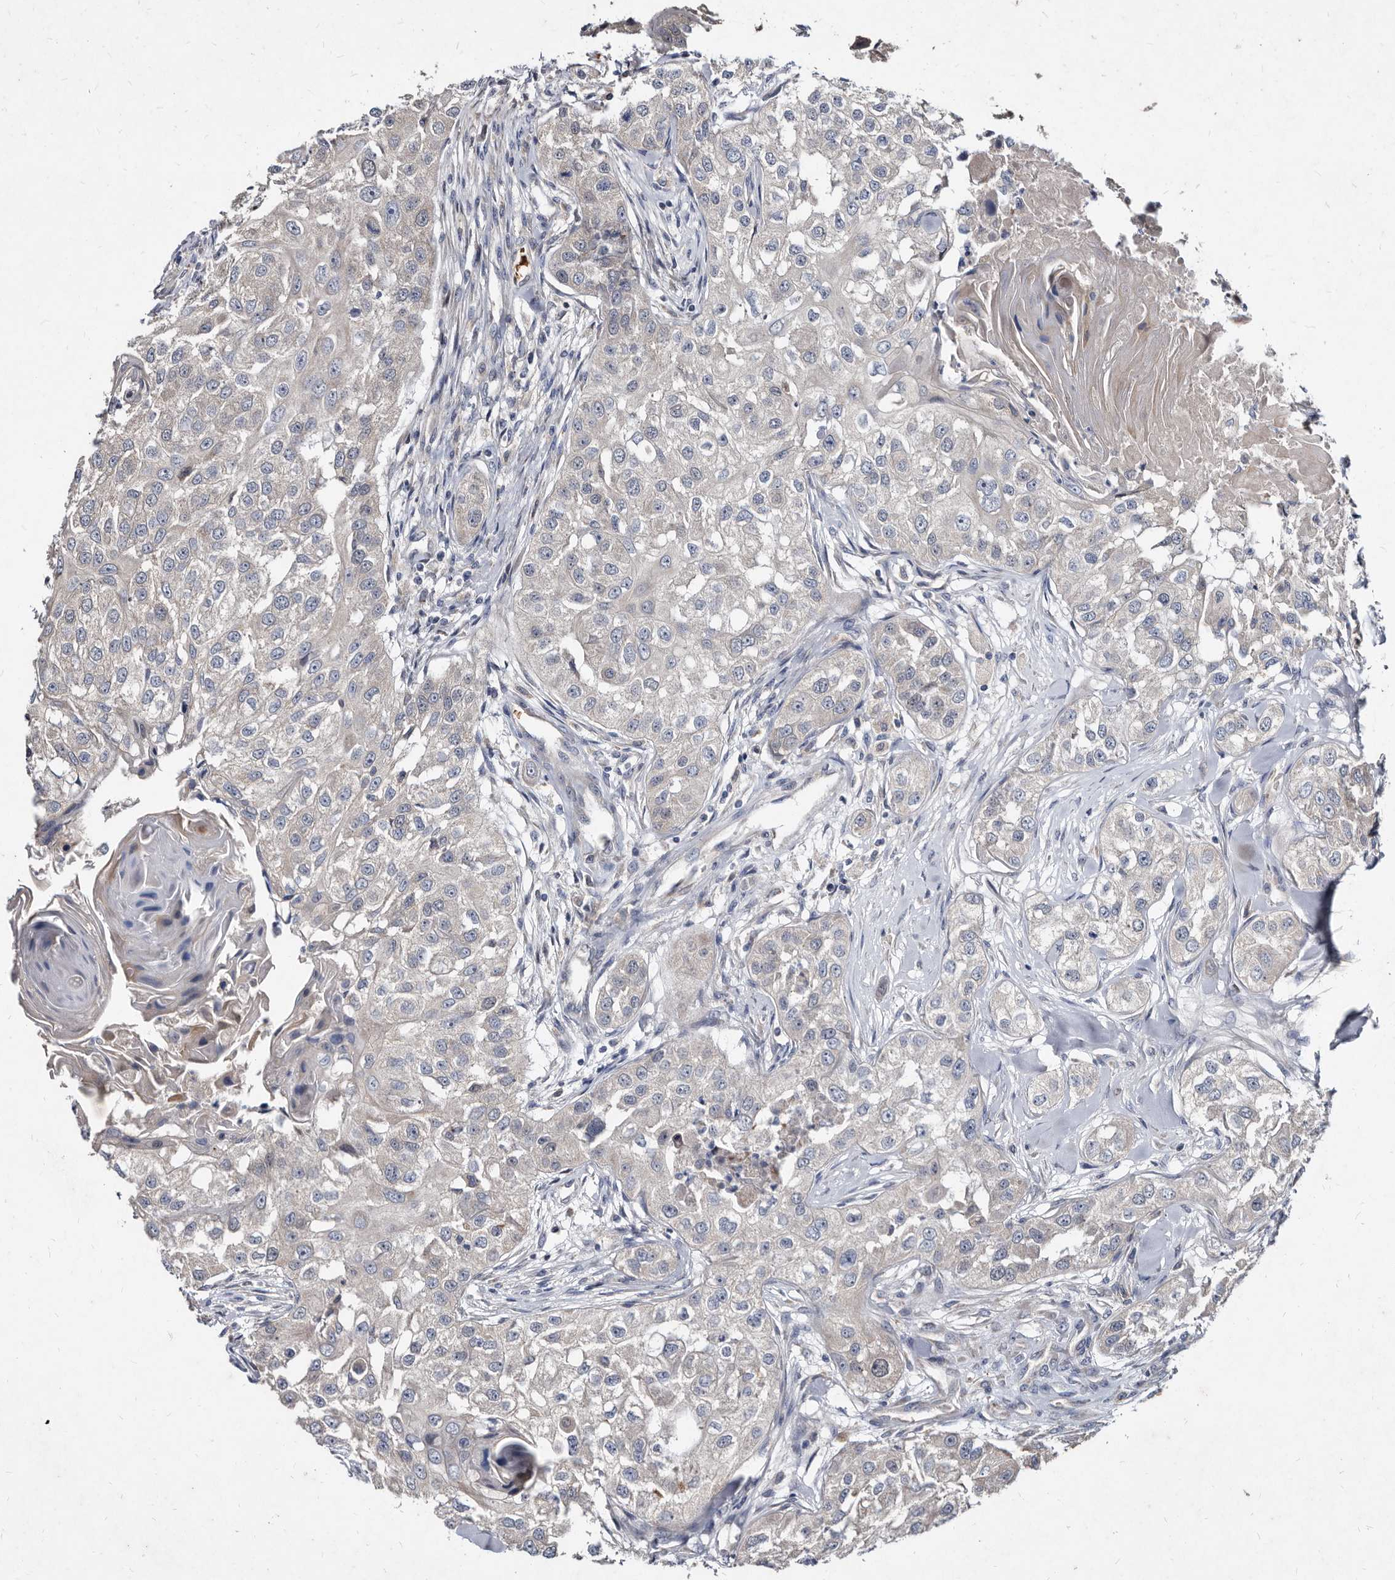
{"staining": {"intensity": "negative", "quantity": "none", "location": "none"}, "tissue": "head and neck cancer", "cell_type": "Tumor cells", "image_type": "cancer", "snomed": [{"axis": "morphology", "description": "Normal tissue, NOS"}, {"axis": "morphology", "description": "Squamous cell carcinoma, NOS"}, {"axis": "topography", "description": "Skeletal muscle"}, {"axis": "topography", "description": "Head-Neck"}], "caption": "Protein analysis of head and neck squamous cell carcinoma reveals no significant staining in tumor cells. The staining is performed using DAB brown chromogen with nuclei counter-stained in using hematoxylin.", "gene": "YPEL3", "patient": {"sex": "male", "age": 51}}